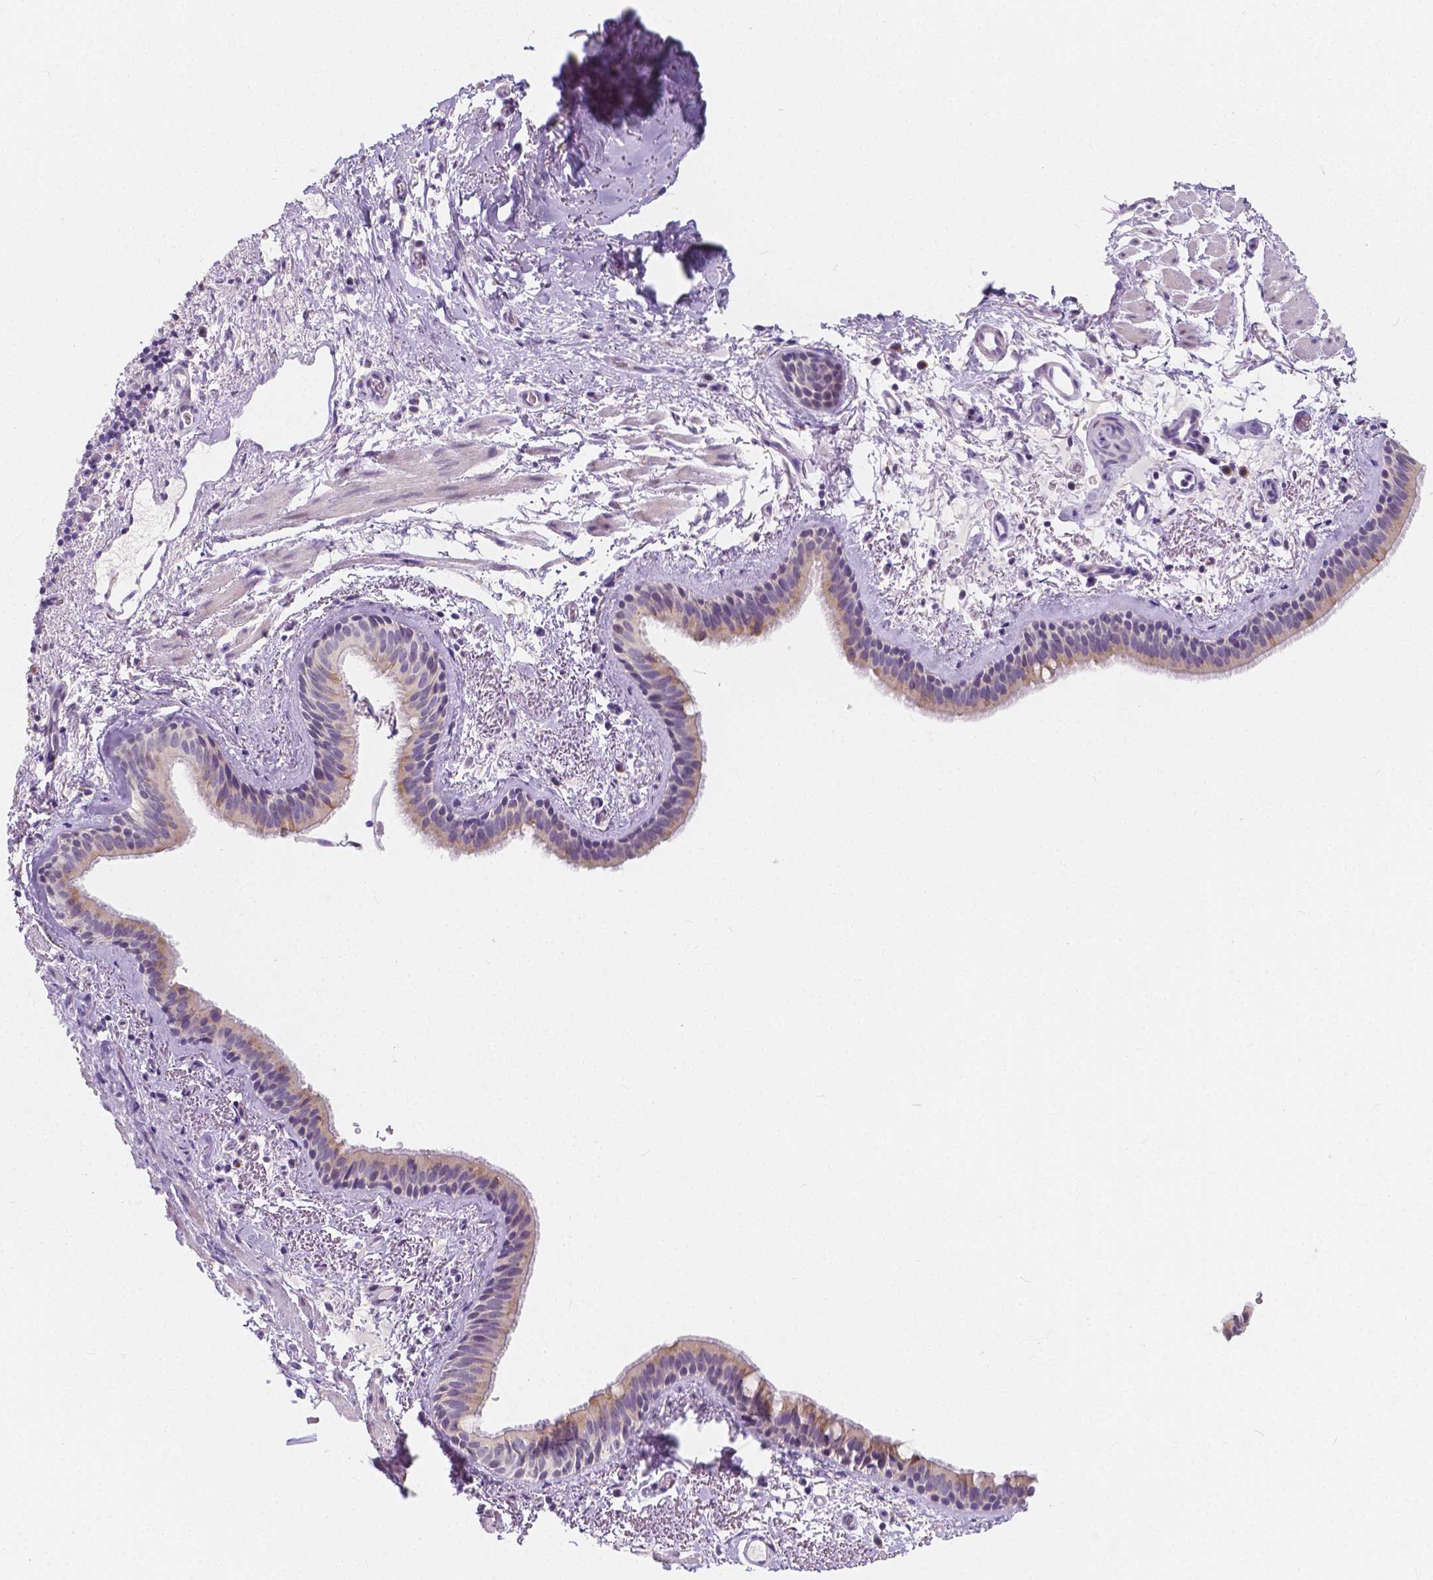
{"staining": {"intensity": "weak", "quantity": "<25%", "location": "cytoplasmic/membranous"}, "tissue": "bronchus", "cell_type": "Respiratory epithelial cells", "image_type": "normal", "snomed": [{"axis": "morphology", "description": "Normal tissue, NOS"}, {"axis": "topography", "description": "Bronchus"}], "caption": "An immunohistochemistry (IHC) image of benign bronchus is shown. There is no staining in respiratory epithelial cells of bronchus.", "gene": "RNF186", "patient": {"sex": "female", "age": 61}}